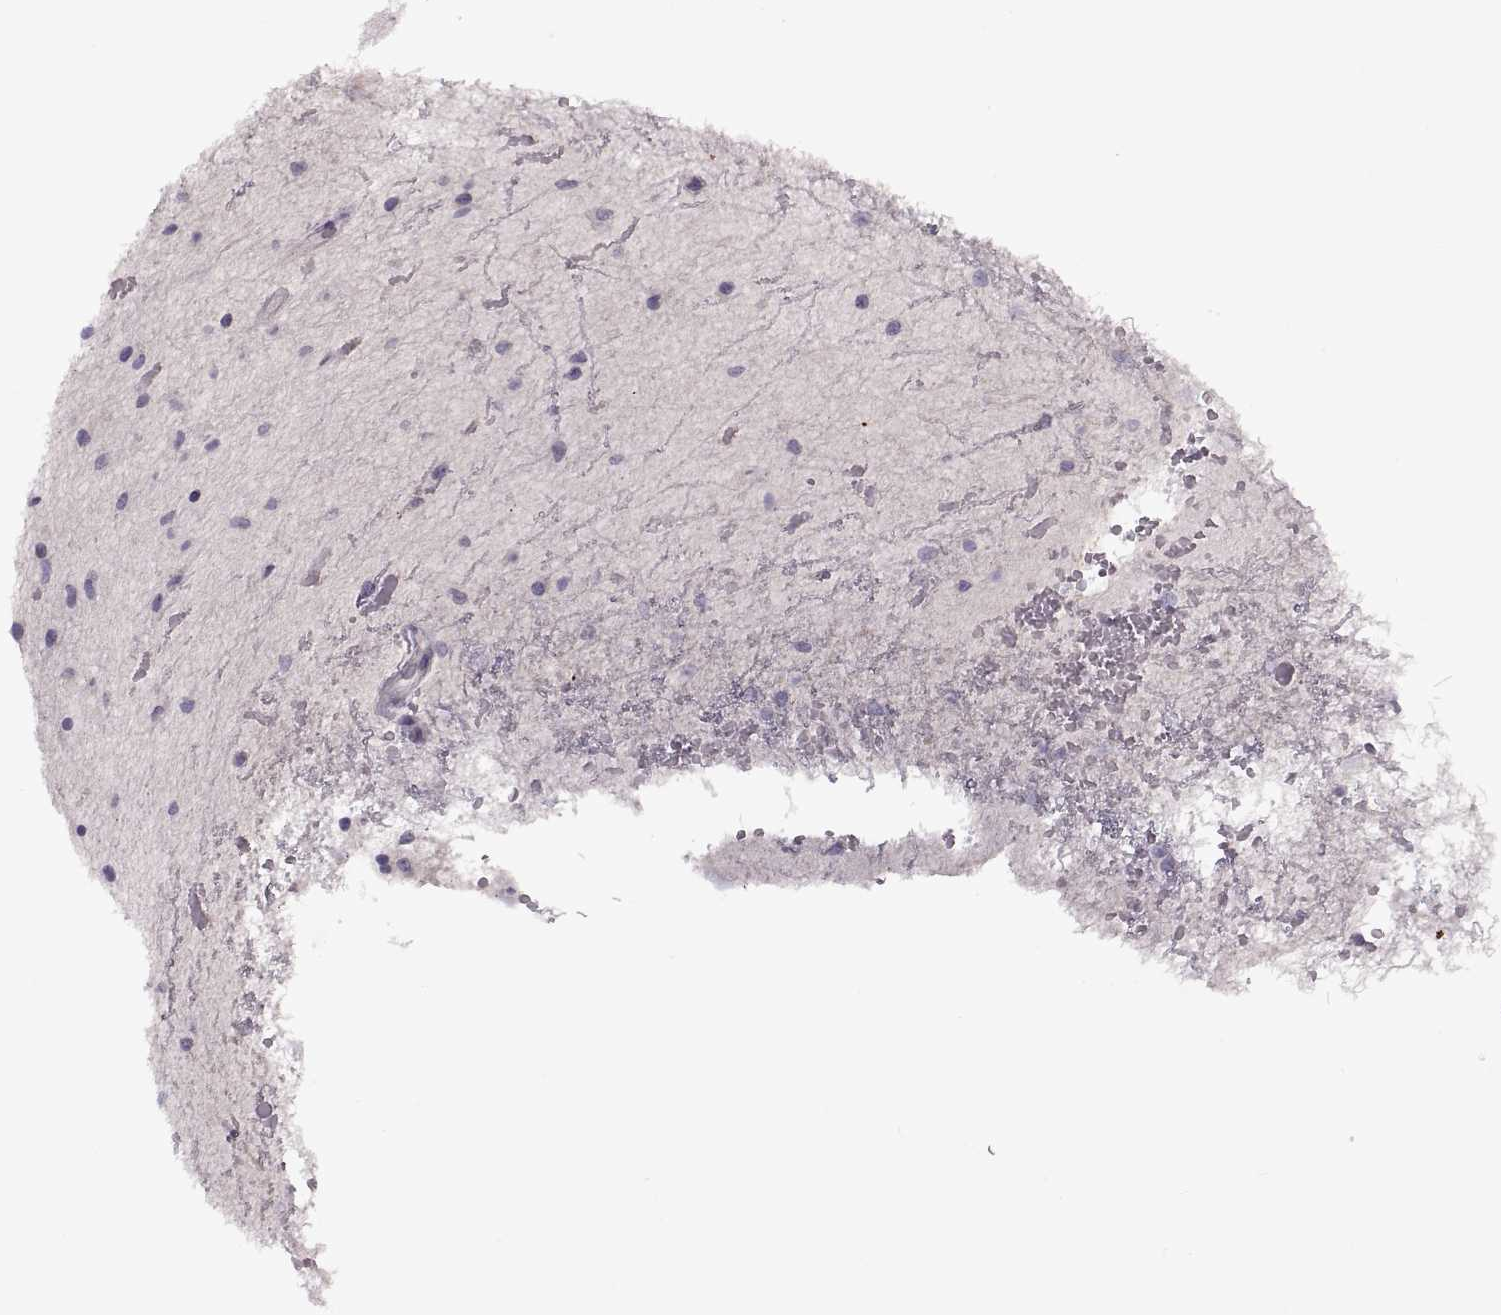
{"staining": {"intensity": "negative", "quantity": "none", "location": "none"}, "tissue": "glioma", "cell_type": "Tumor cells", "image_type": "cancer", "snomed": [{"axis": "morphology", "description": "Glioma, malignant, Low grade"}, {"axis": "topography", "description": "Cerebellum"}], "caption": "IHC micrograph of human malignant glioma (low-grade) stained for a protein (brown), which shows no expression in tumor cells.", "gene": "PIERCE1", "patient": {"sex": "female", "age": 14}}